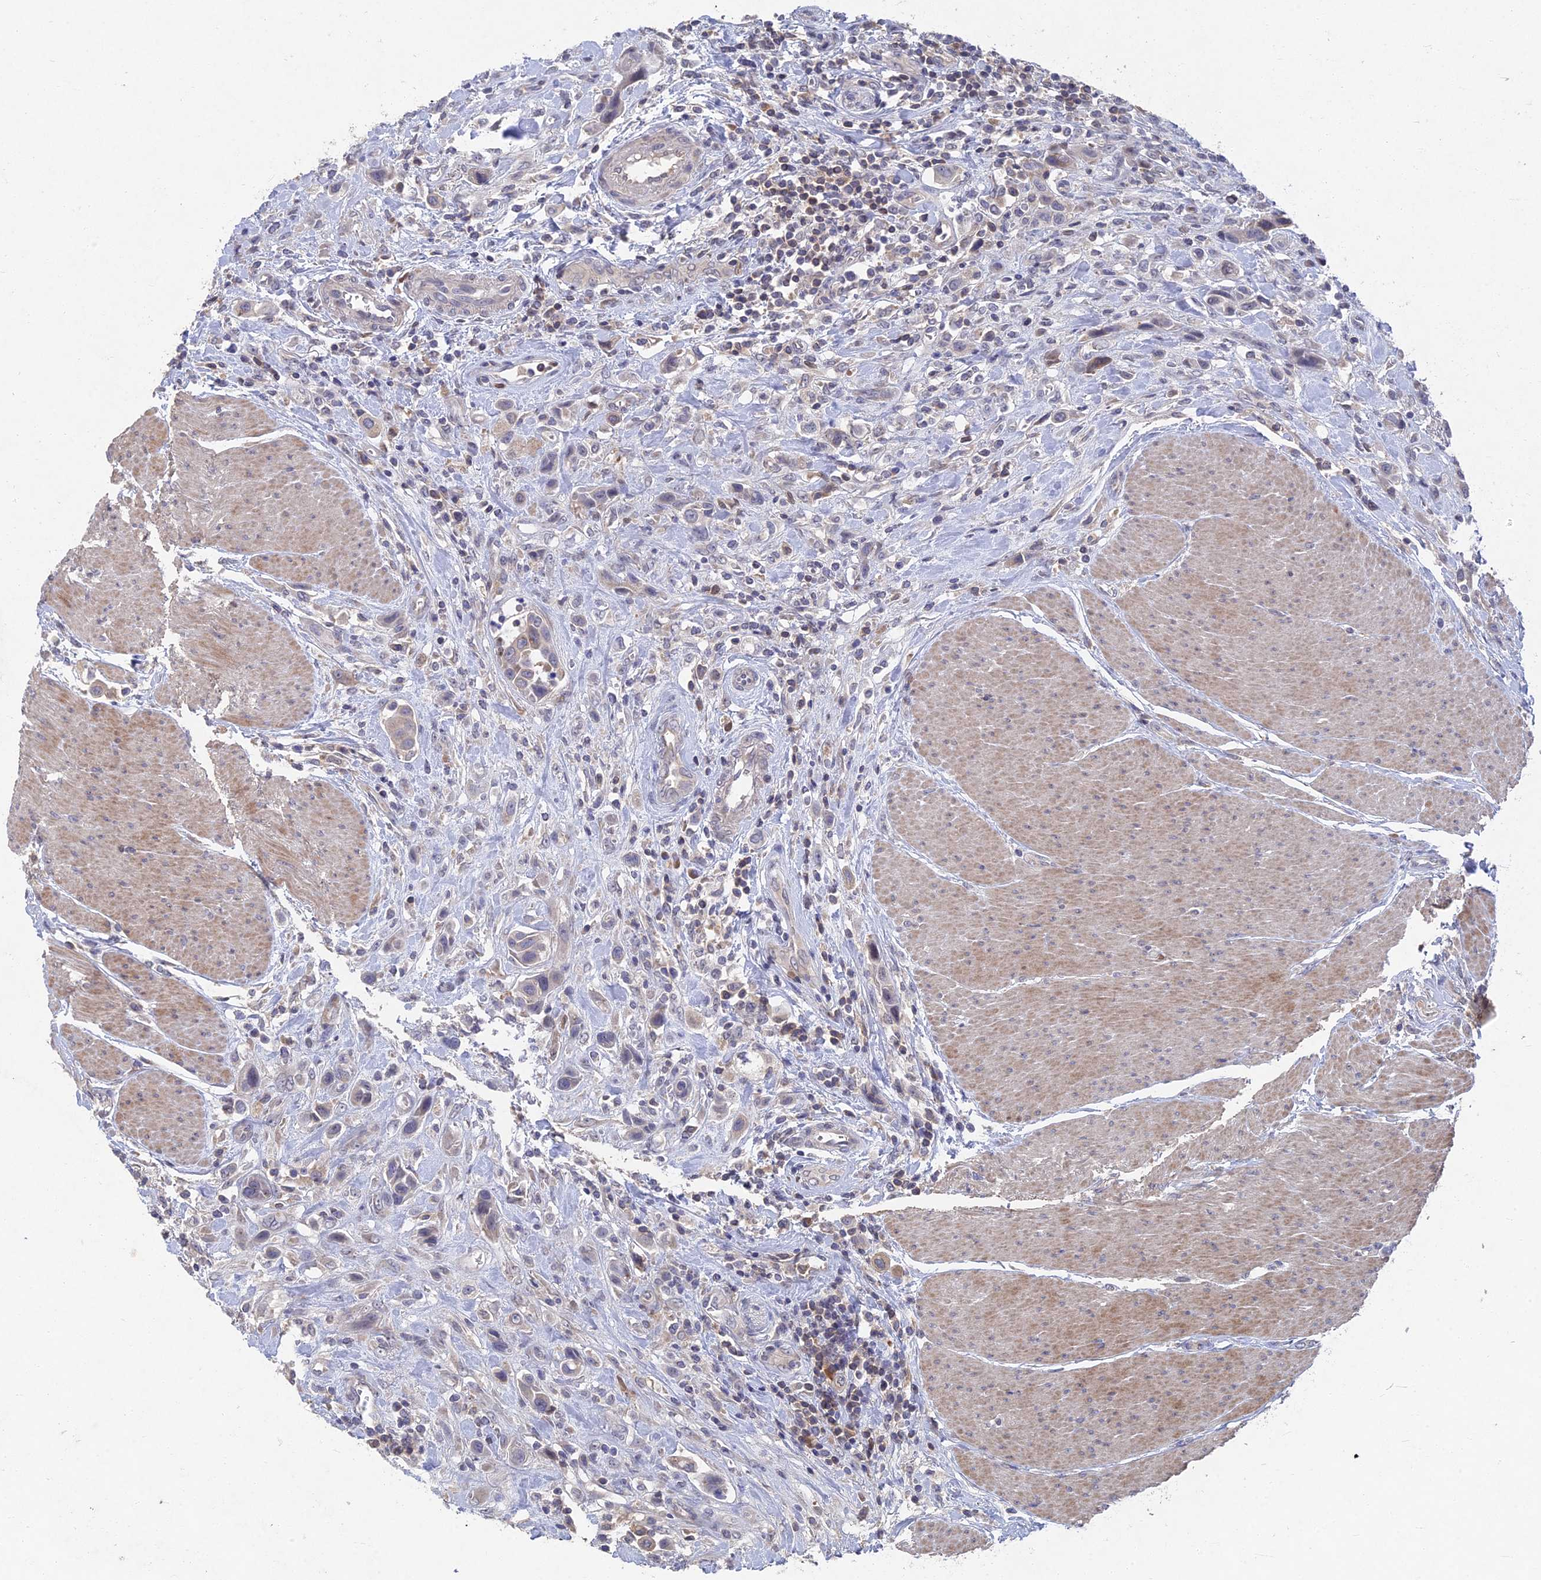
{"staining": {"intensity": "weak", "quantity": "<25%", "location": "cytoplasmic/membranous"}, "tissue": "urothelial cancer", "cell_type": "Tumor cells", "image_type": "cancer", "snomed": [{"axis": "morphology", "description": "Urothelial carcinoma, High grade"}, {"axis": "topography", "description": "Urinary bladder"}], "caption": "IHC photomicrograph of neoplastic tissue: human urothelial carcinoma (high-grade) stained with DAB displays no significant protein expression in tumor cells. (Brightfield microscopy of DAB immunohistochemistry (IHC) at high magnification).", "gene": "GNA15", "patient": {"sex": "male", "age": 50}}